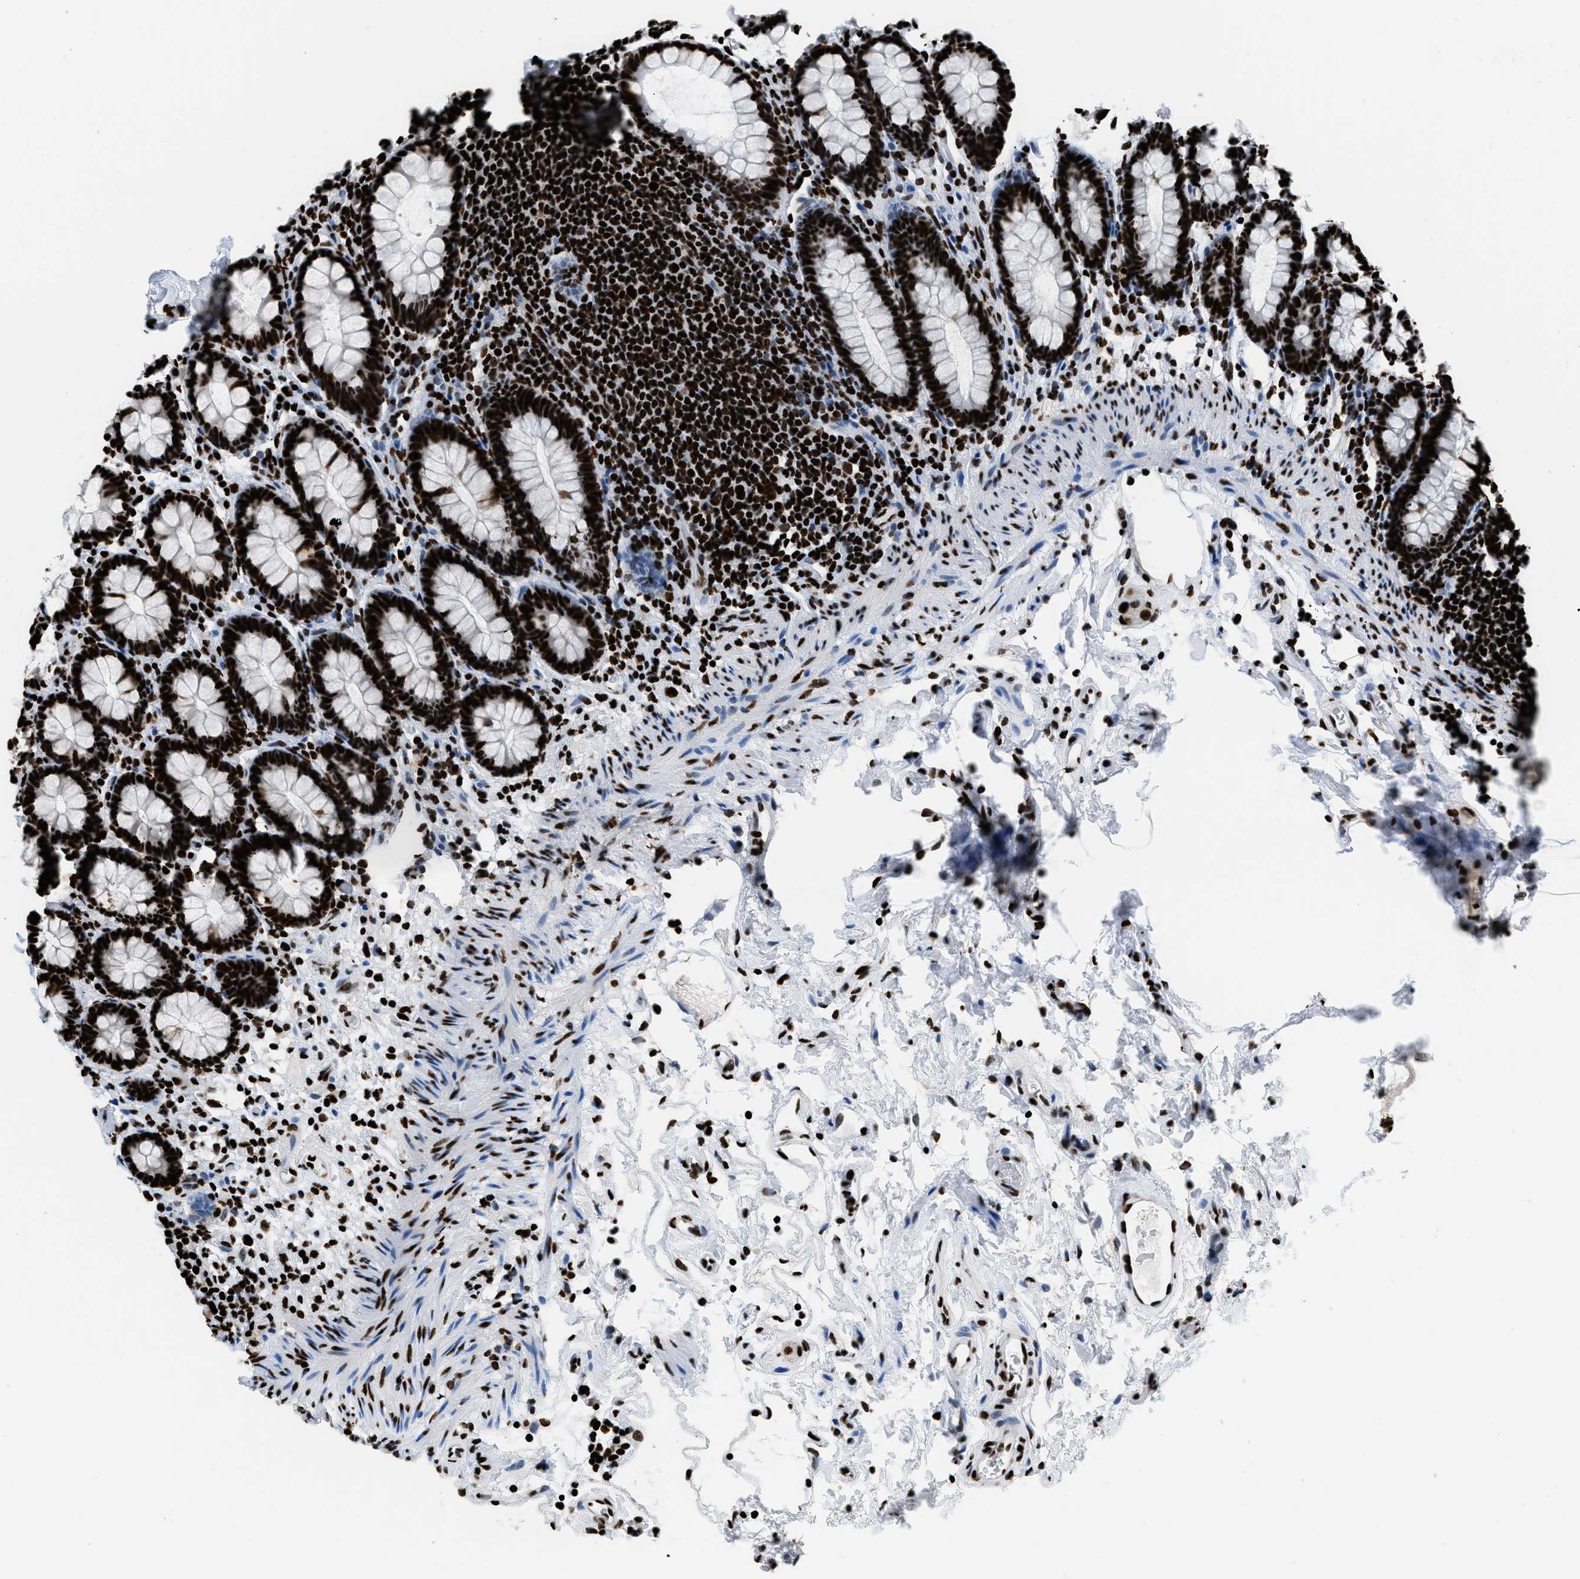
{"staining": {"intensity": "strong", "quantity": ">75%", "location": "nuclear"}, "tissue": "rectum", "cell_type": "Glandular cells", "image_type": "normal", "snomed": [{"axis": "morphology", "description": "Normal tissue, NOS"}, {"axis": "topography", "description": "Rectum"}], "caption": "DAB immunohistochemical staining of unremarkable human rectum exhibits strong nuclear protein positivity in about >75% of glandular cells. The staining was performed using DAB, with brown indicating positive protein expression. Nuclei are stained blue with hematoxylin.", "gene": "HNRNPM", "patient": {"sex": "male", "age": 92}}